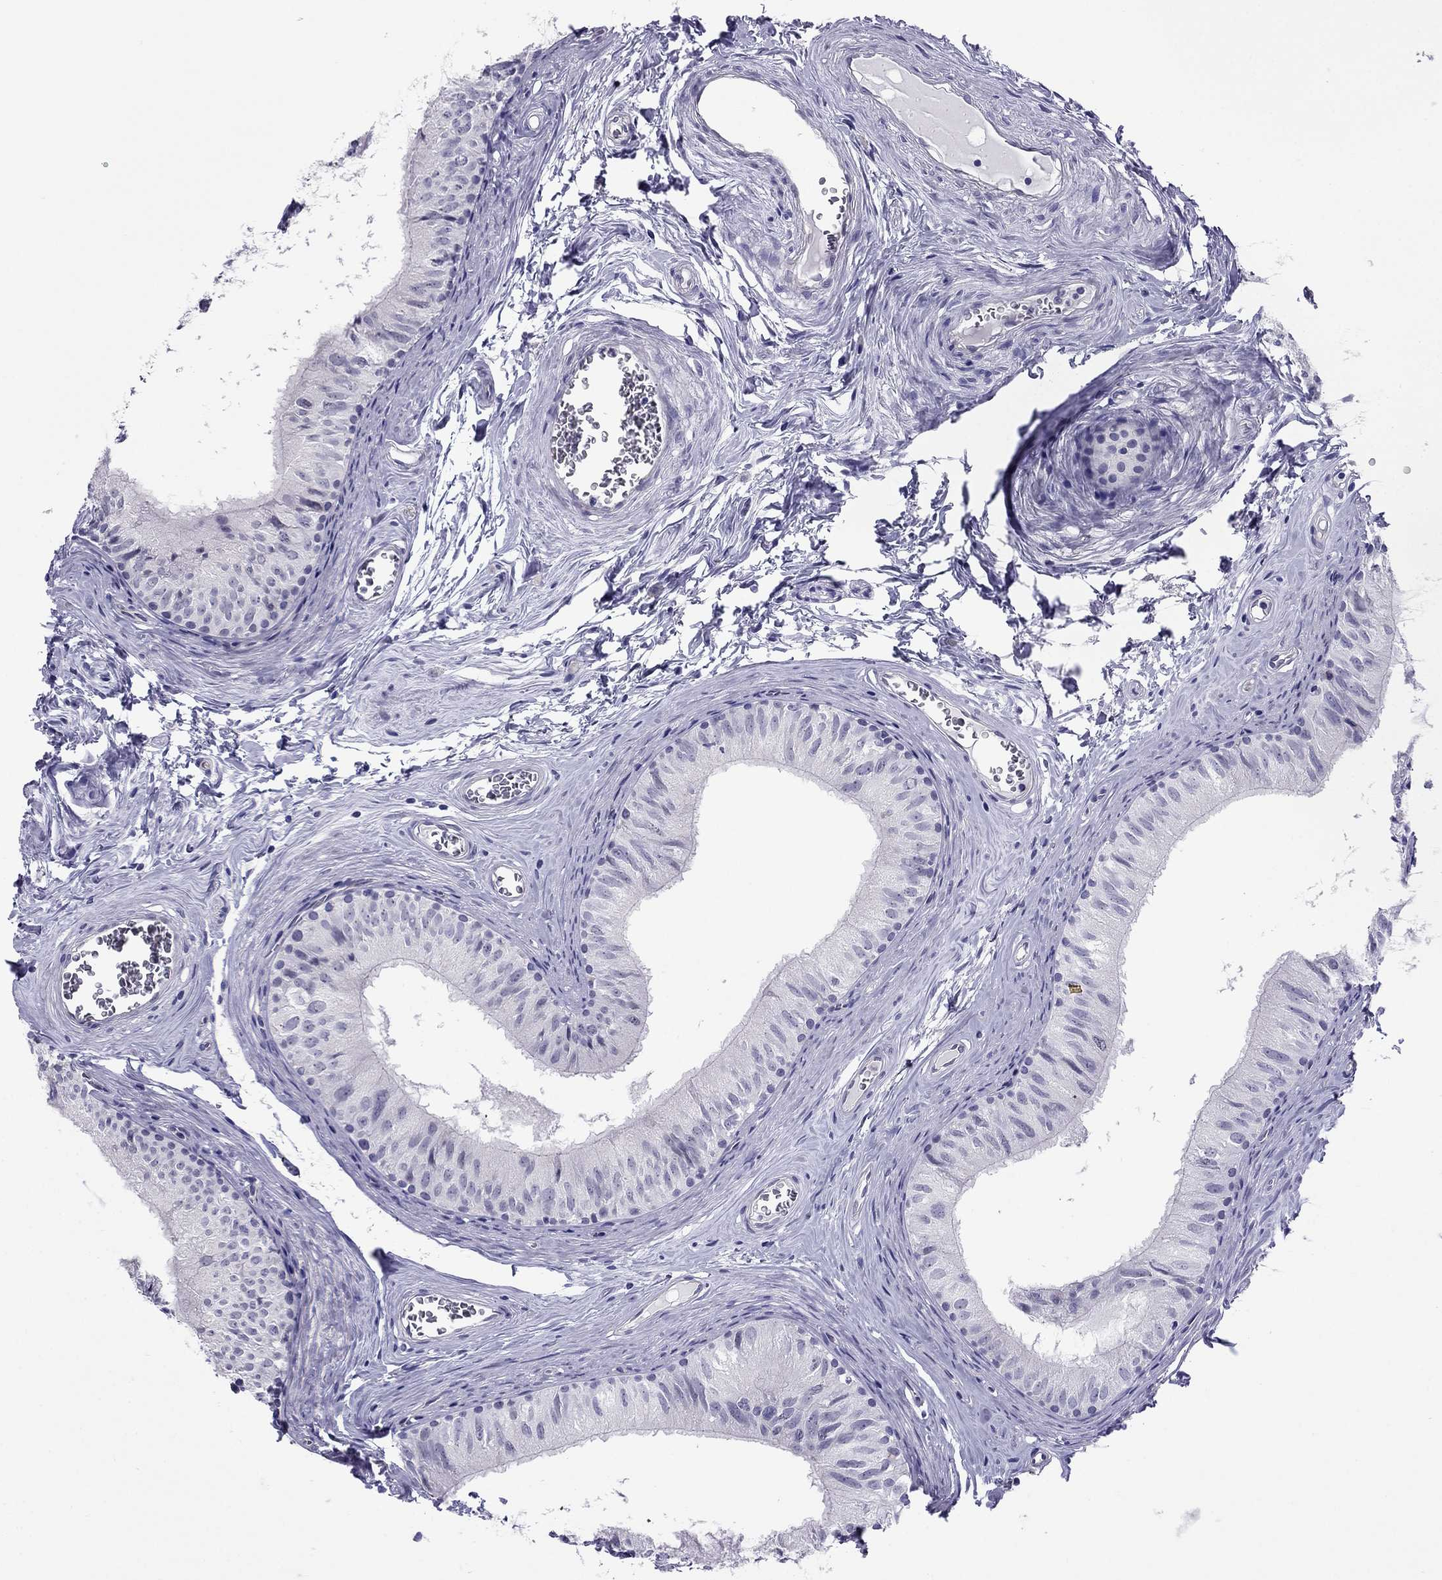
{"staining": {"intensity": "negative", "quantity": "none", "location": "none"}, "tissue": "epididymis", "cell_type": "Glandular cells", "image_type": "normal", "snomed": [{"axis": "morphology", "description": "Normal tissue, NOS"}, {"axis": "topography", "description": "Epididymis"}], "caption": "Immunohistochemistry of benign human epididymis shows no expression in glandular cells. The staining is performed using DAB (3,3'-diaminobenzidine) brown chromogen with nuclei counter-stained in using hematoxylin.", "gene": "CROCC2", "patient": {"sex": "male", "age": 52}}